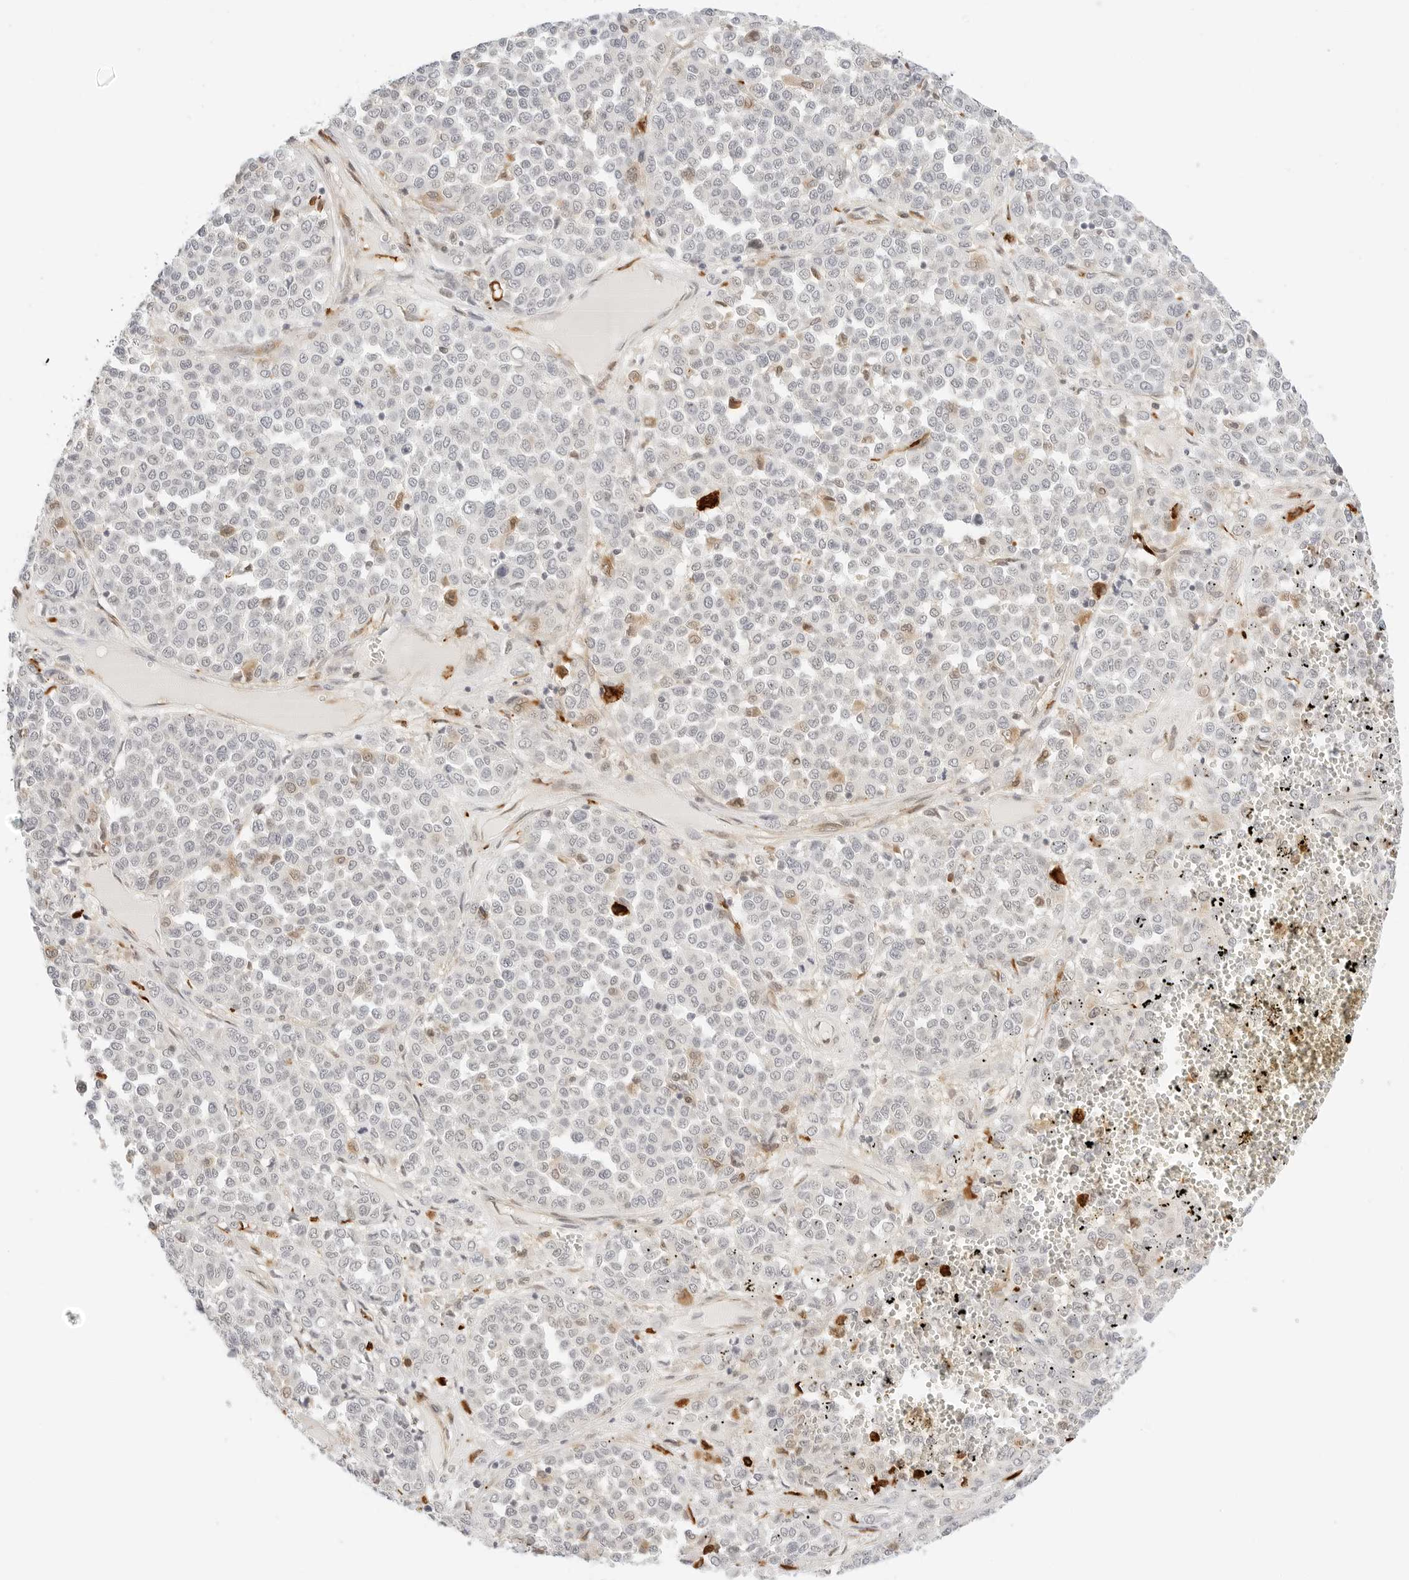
{"staining": {"intensity": "negative", "quantity": "none", "location": "none"}, "tissue": "melanoma", "cell_type": "Tumor cells", "image_type": "cancer", "snomed": [{"axis": "morphology", "description": "Malignant melanoma, Metastatic site"}, {"axis": "topography", "description": "Pancreas"}], "caption": "An image of malignant melanoma (metastatic site) stained for a protein reveals no brown staining in tumor cells.", "gene": "TEKT2", "patient": {"sex": "female", "age": 30}}